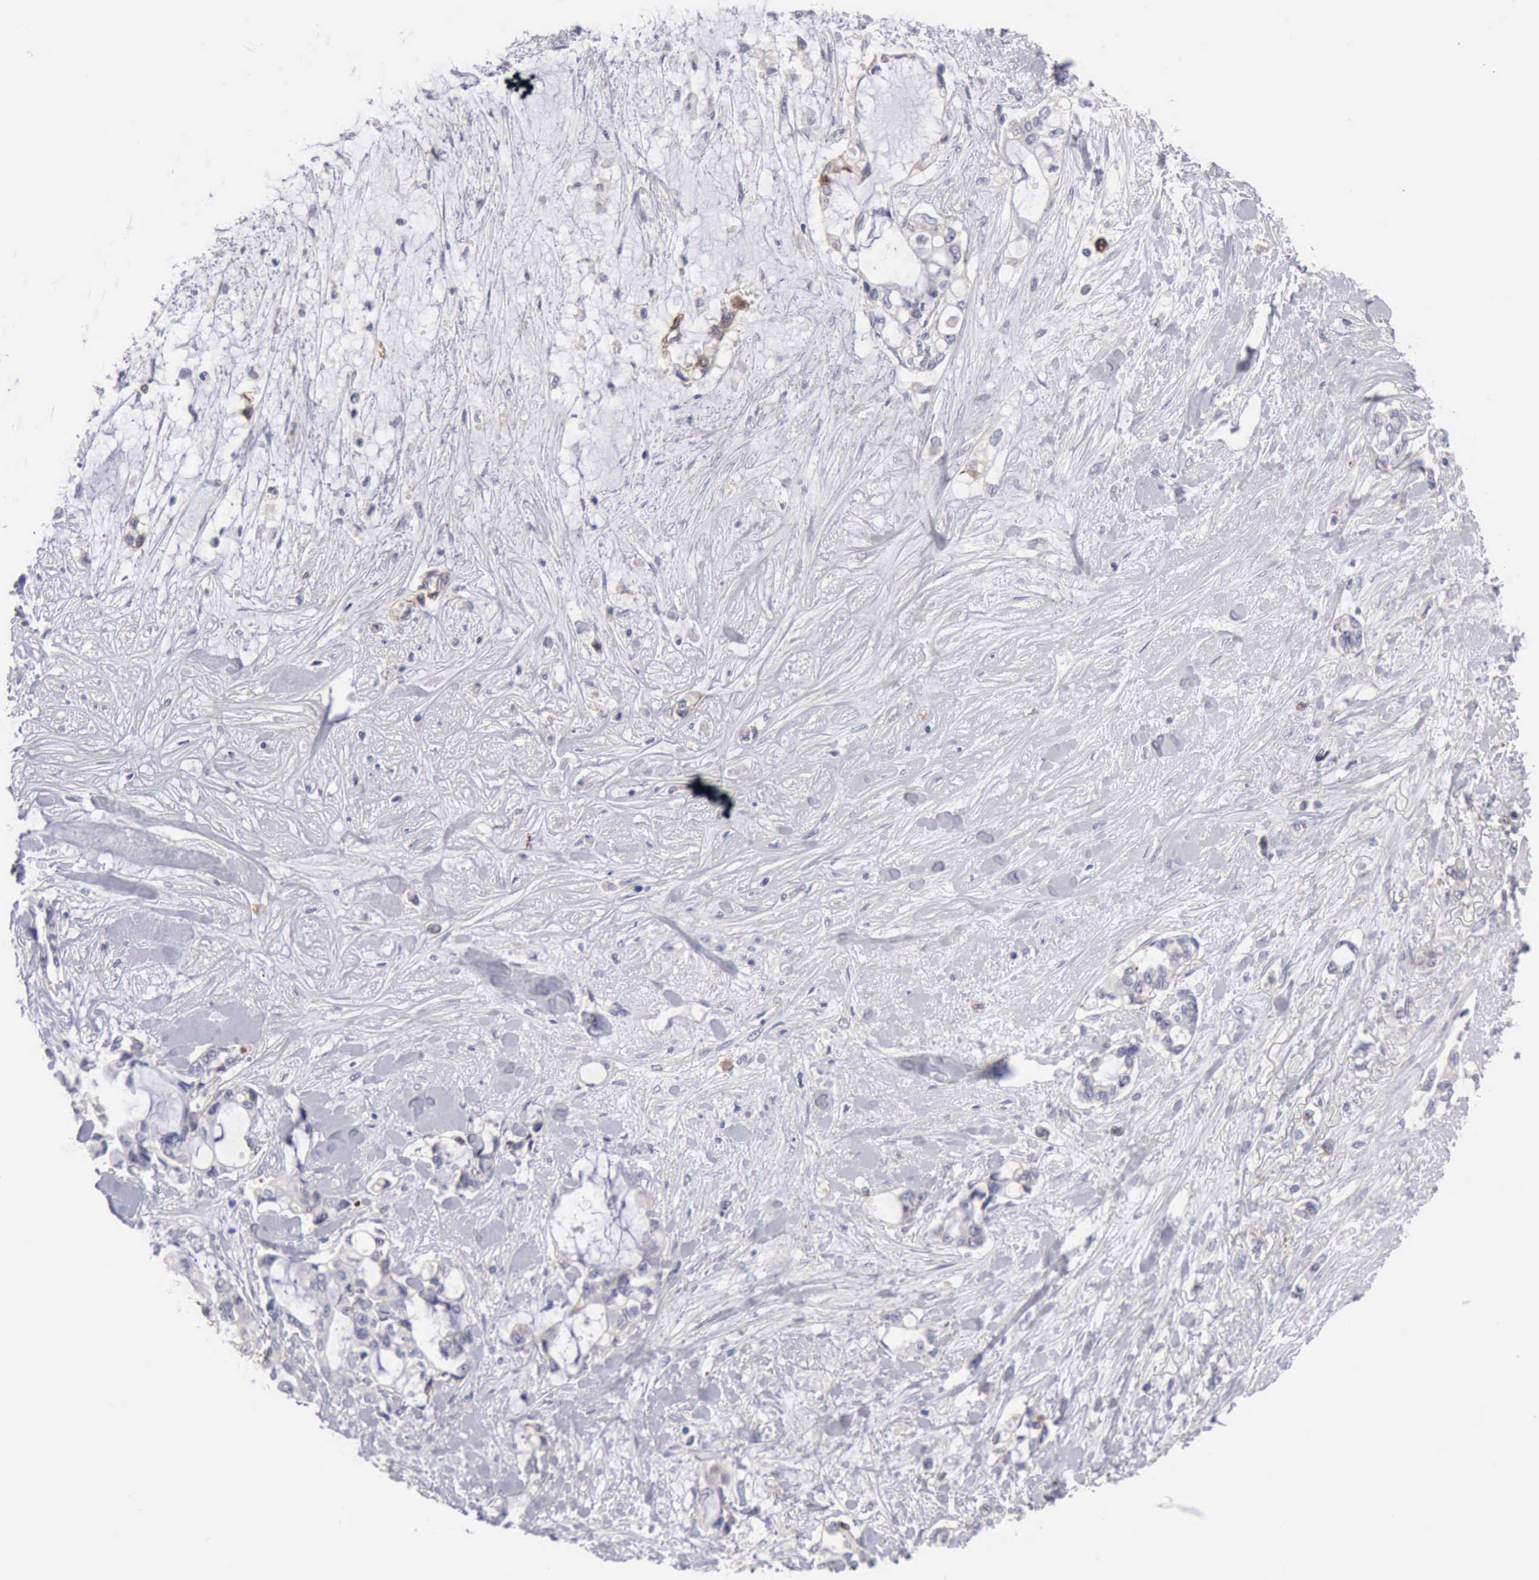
{"staining": {"intensity": "moderate", "quantity": "25%-75%", "location": "cytoplasmic/membranous"}, "tissue": "pancreatic cancer", "cell_type": "Tumor cells", "image_type": "cancer", "snomed": [{"axis": "morphology", "description": "Adenocarcinoma, NOS"}, {"axis": "topography", "description": "Pancreas"}], "caption": "Immunohistochemical staining of human pancreatic adenocarcinoma exhibits medium levels of moderate cytoplasmic/membranous protein expression in about 25%-75% of tumor cells.", "gene": "APP", "patient": {"sex": "female", "age": 70}}